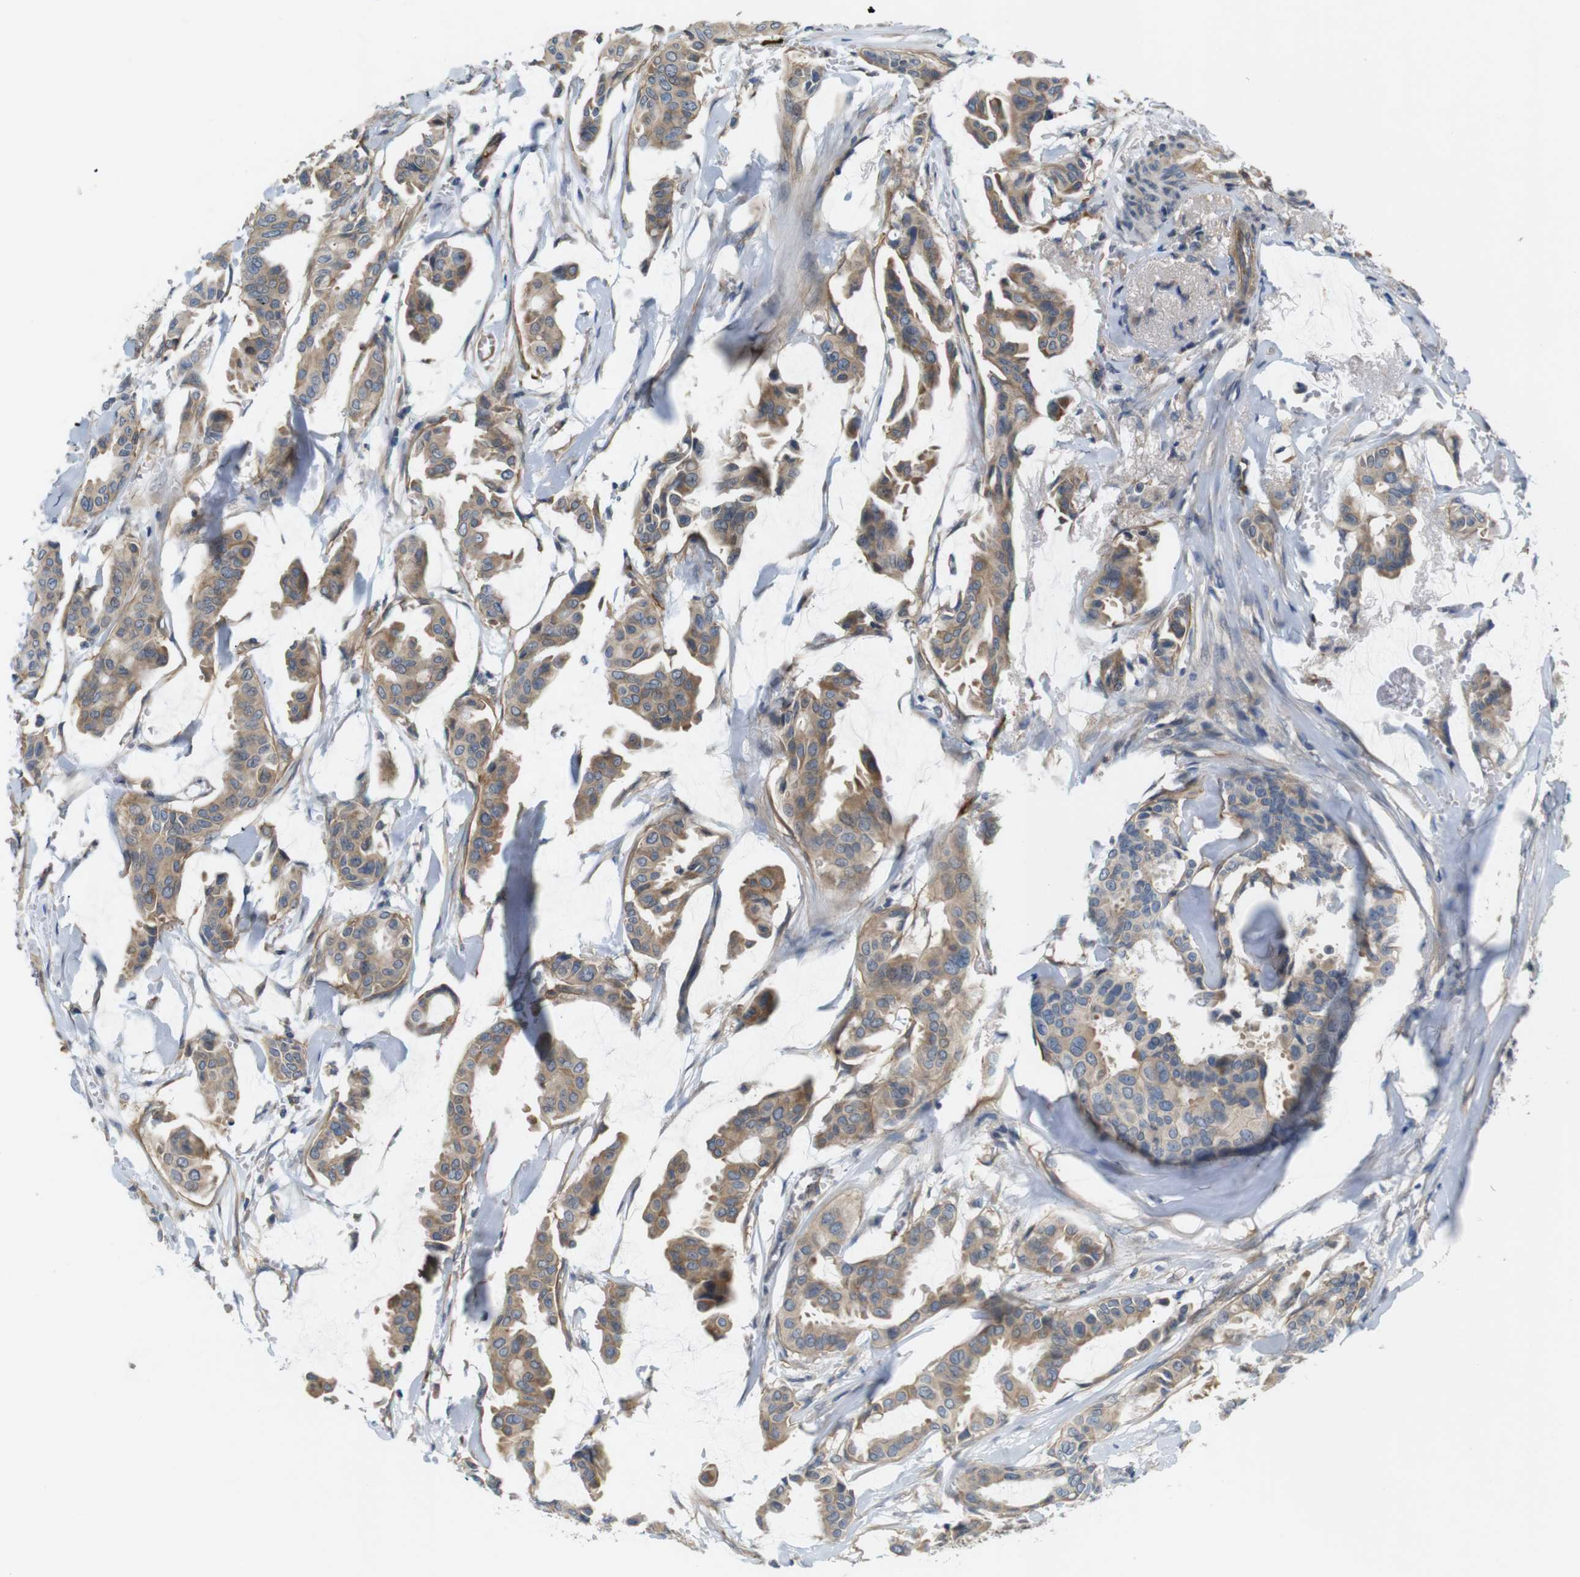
{"staining": {"intensity": "moderate", "quantity": ">75%", "location": "cytoplasmic/membranous"}, "tissue": "head and neck cancer", "cell_type": "Tumor cells", "image_type": "cancer", "snomed": [{"axis": "morphology", "description": "Adenocarcinoma, NOS"}, {"axis": "topography", "description": "Salivary gland"}, {"axis": "topography", "description": "Head-Neck"}], "caption": "Immunohistochemical staining of human head and neck cancer demonstrates medium levels of moderate cytoplasmic/membranous protein staining in about >75% of tumor cells. (Brightfield microscopy of DAB IHC at high magnification).", "gene": "BVES", "patient": {"sex": "female", "age": 59}}